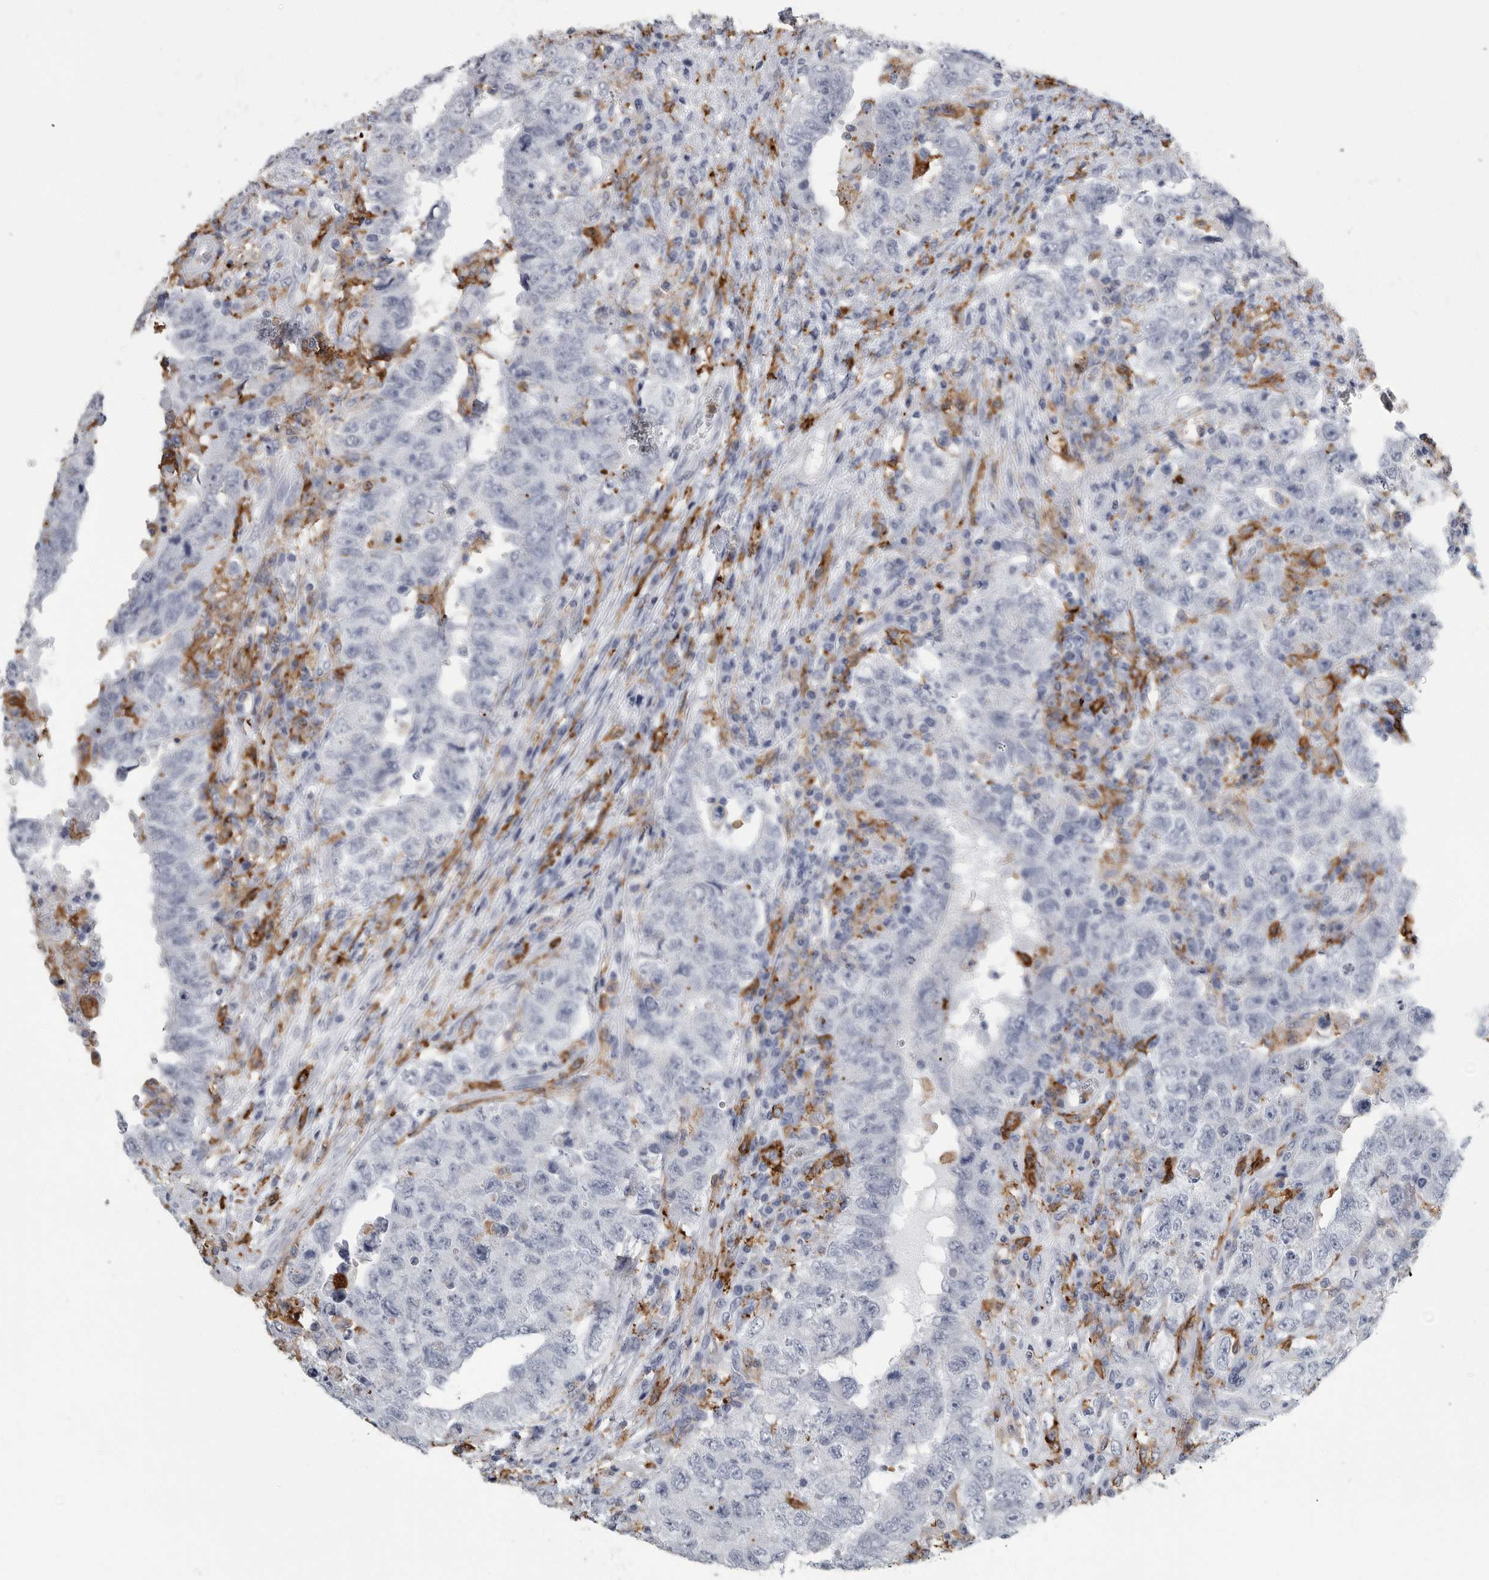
{"staining": {"intensity": "negative", "quantity": "none", "location": "none"}, "tissue": "testis cancer", "cell_type": "Tumor cells", "image_type": "cancer", "snomed": [{"axis": "morphology", "description": "Carcinoma, Embryonal, NOS"}, {"axis": "topography", "description": "Testis"}], "caption": "There is no significant positivity in tumor cells of testis embryonal carcinoma.", "gene": "FCER1G", "patient": {"sex": "male", "age": 26}}